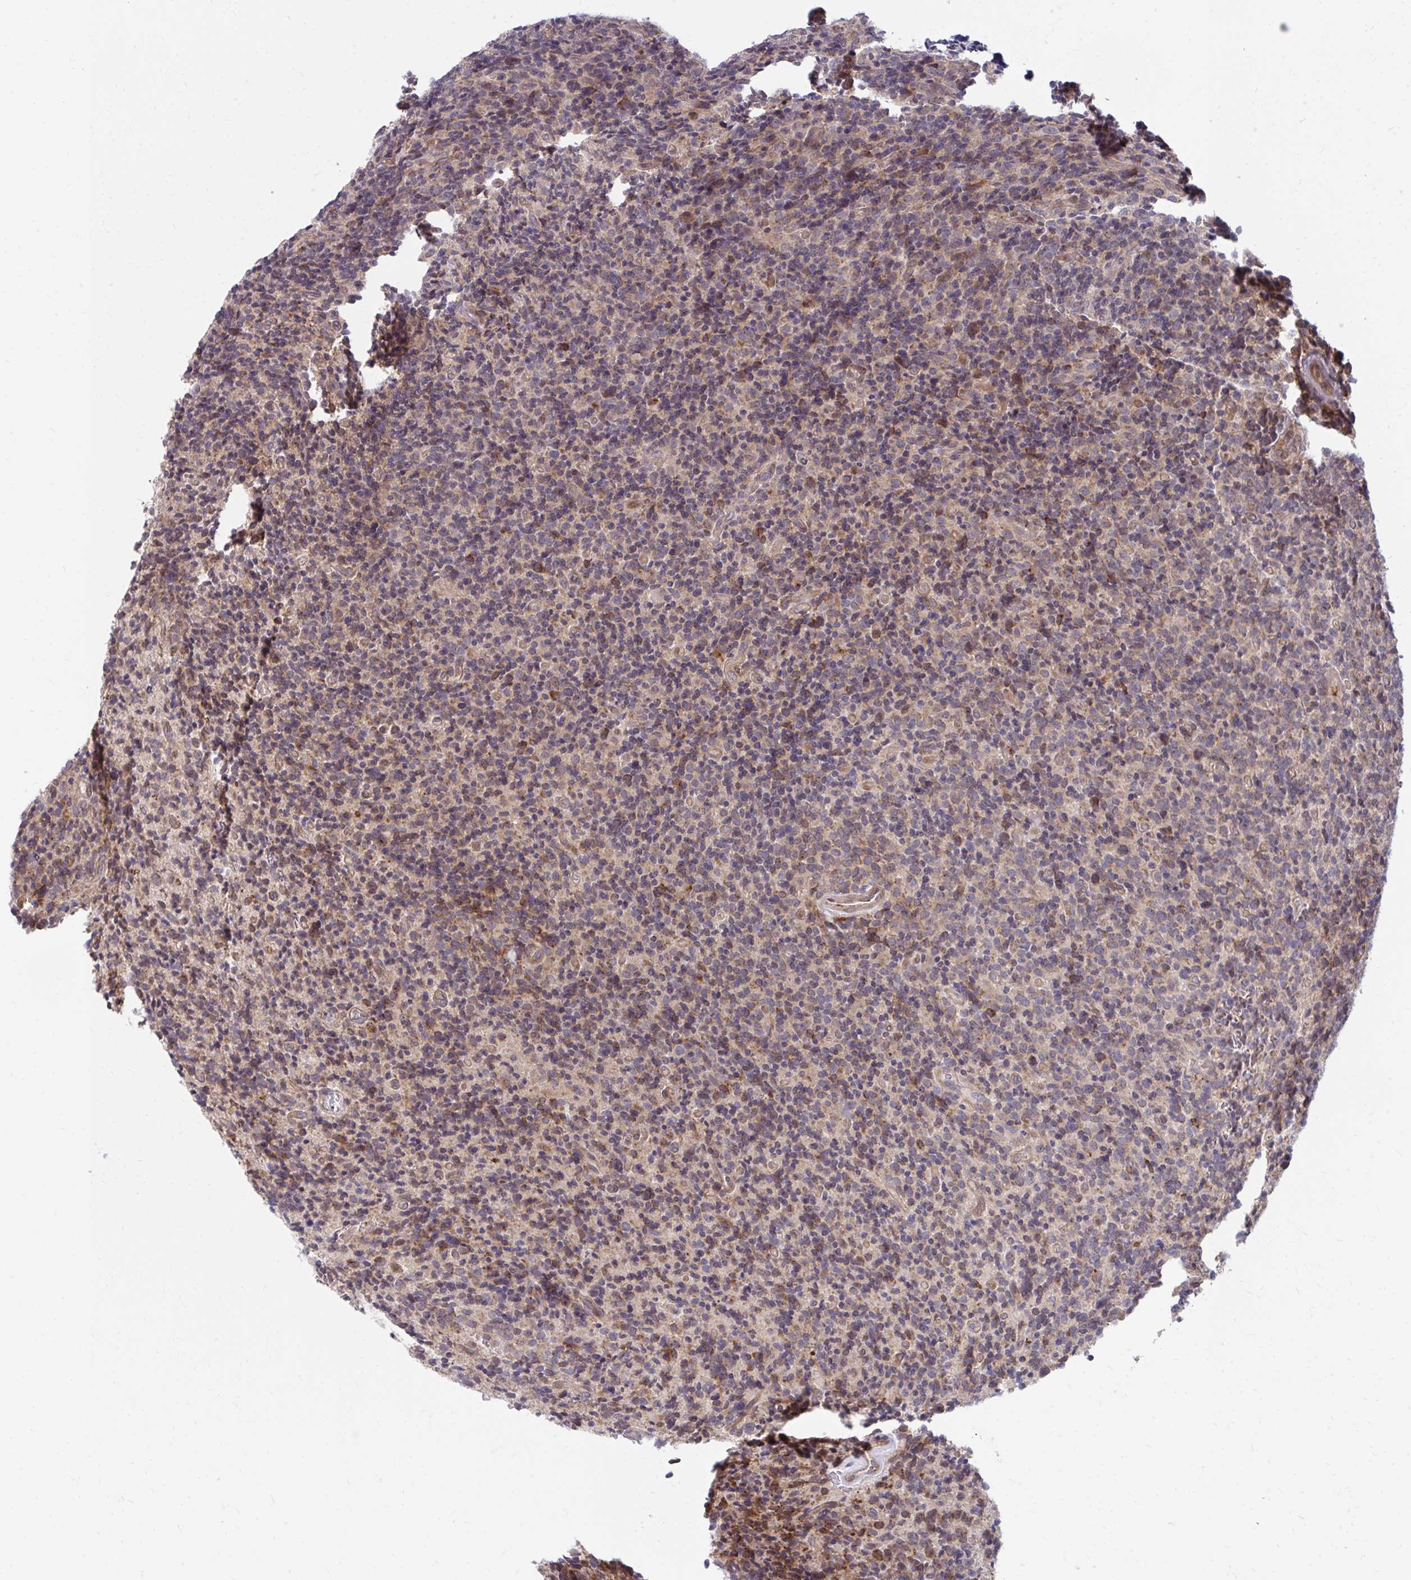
{"staining": {"intensity": "weak", "quantity": "<25%", "location": "cytoplasmic/membranous"}, "tissue": "glioma", "cell_type": "Tumor cells", "image_type": "cancer", "snomed": [{"axis": "morphology", "description": "Glioma, malignant, High grade"}, {"axis": "topography", "description": "Brain"}], "caption": "An immunohistochemistry photomicrograph of malignant high-grade glioma is shown. There is no staining in tumor cells of malignant high-grade glioma.", "gene": "ITPR2", "patient": {"sex": "male", "age": 76}}